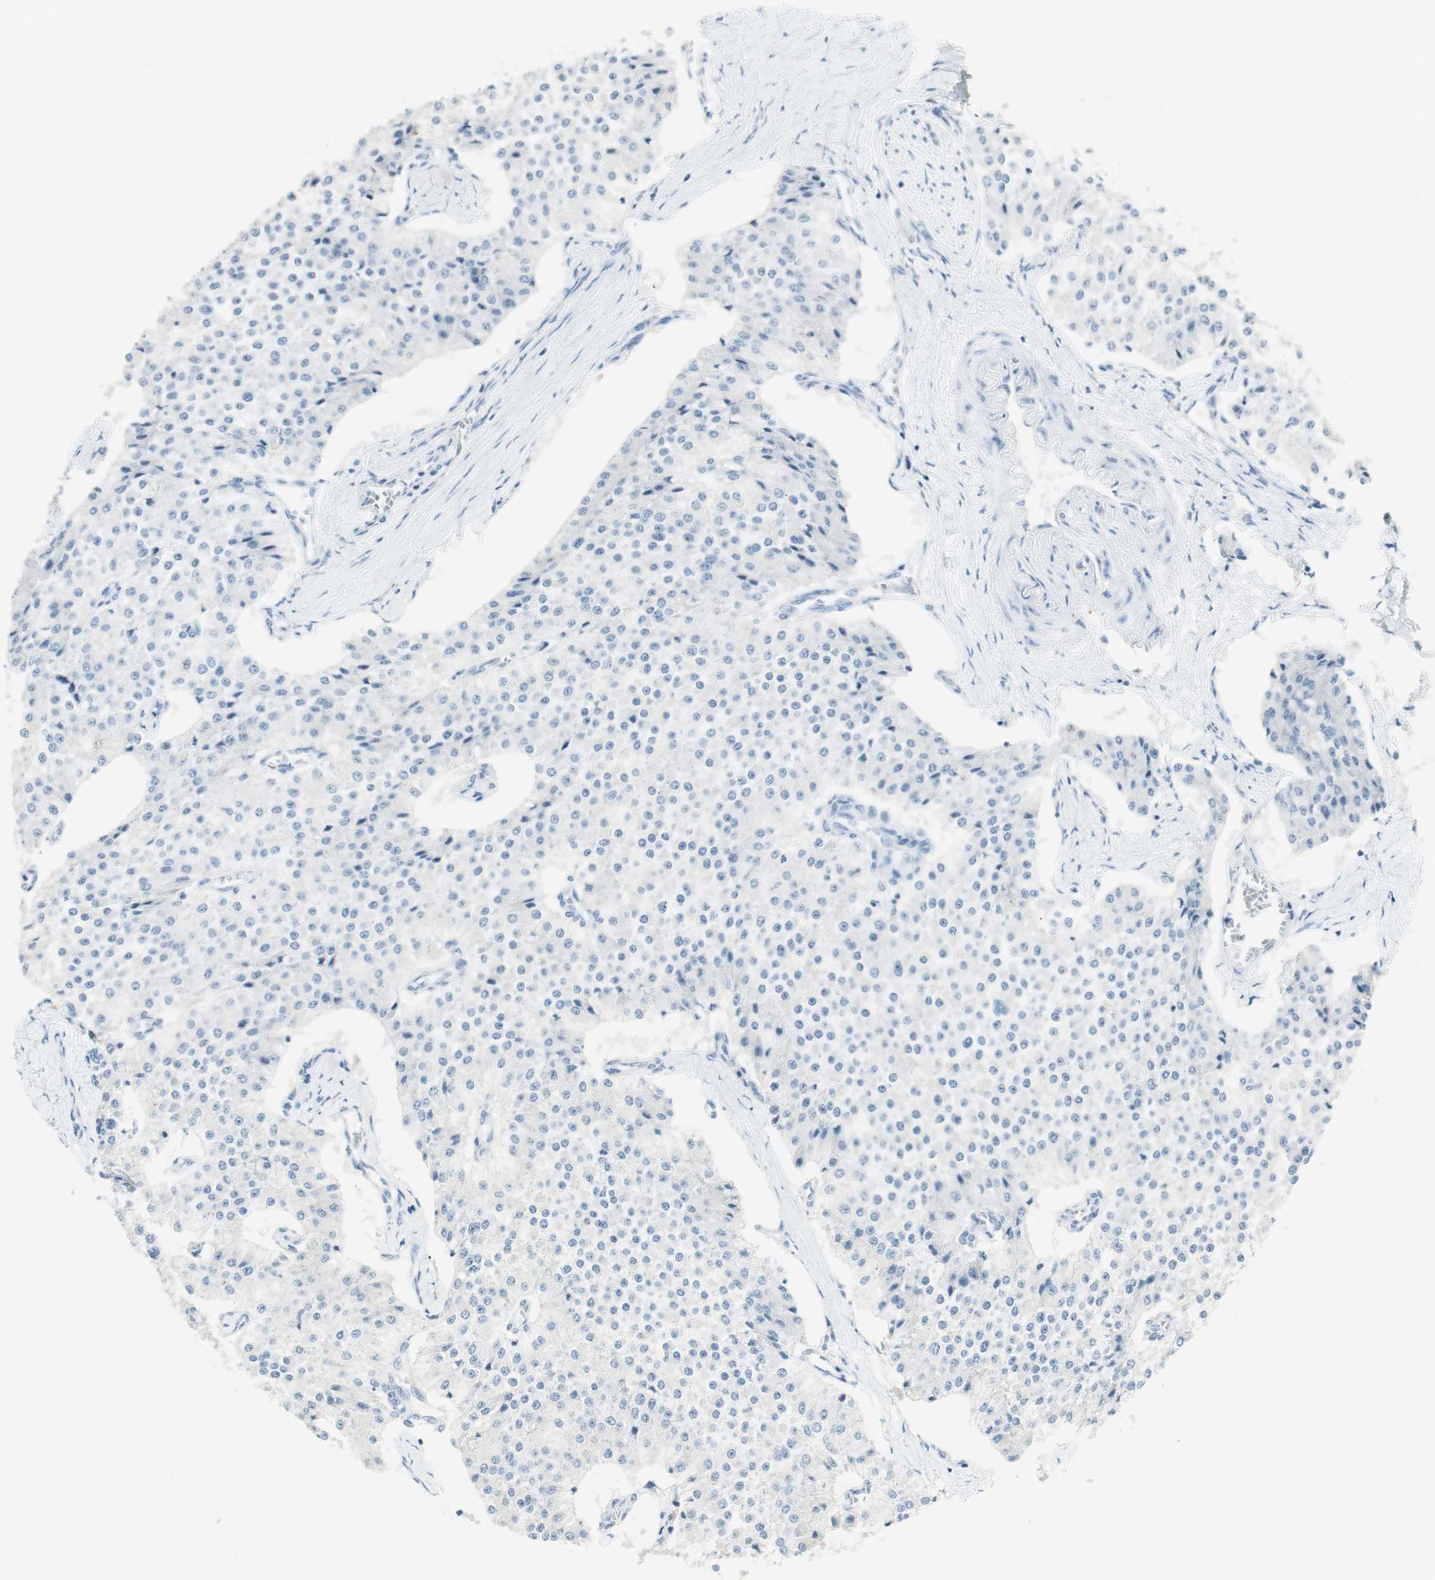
{"staining": {"intensity": "negative", "quantity": "none", "location": "none"}, "tissue": "carcinoid", "cell_type": "Tumor cells", "image_type": "cancer", "snomed": [{"axis": "morphology", "description": "Carcinoid, malignant, NOS"}, {"axis": "topography", "description": "Colon"}], "caption": "High power microscopy histopathology image of an IHC histopathology image of malignant carcinoid, revealing no significant staining in tumor cells.", "gene": "ART3", "patient": {"sex": "female", "age": 52}}